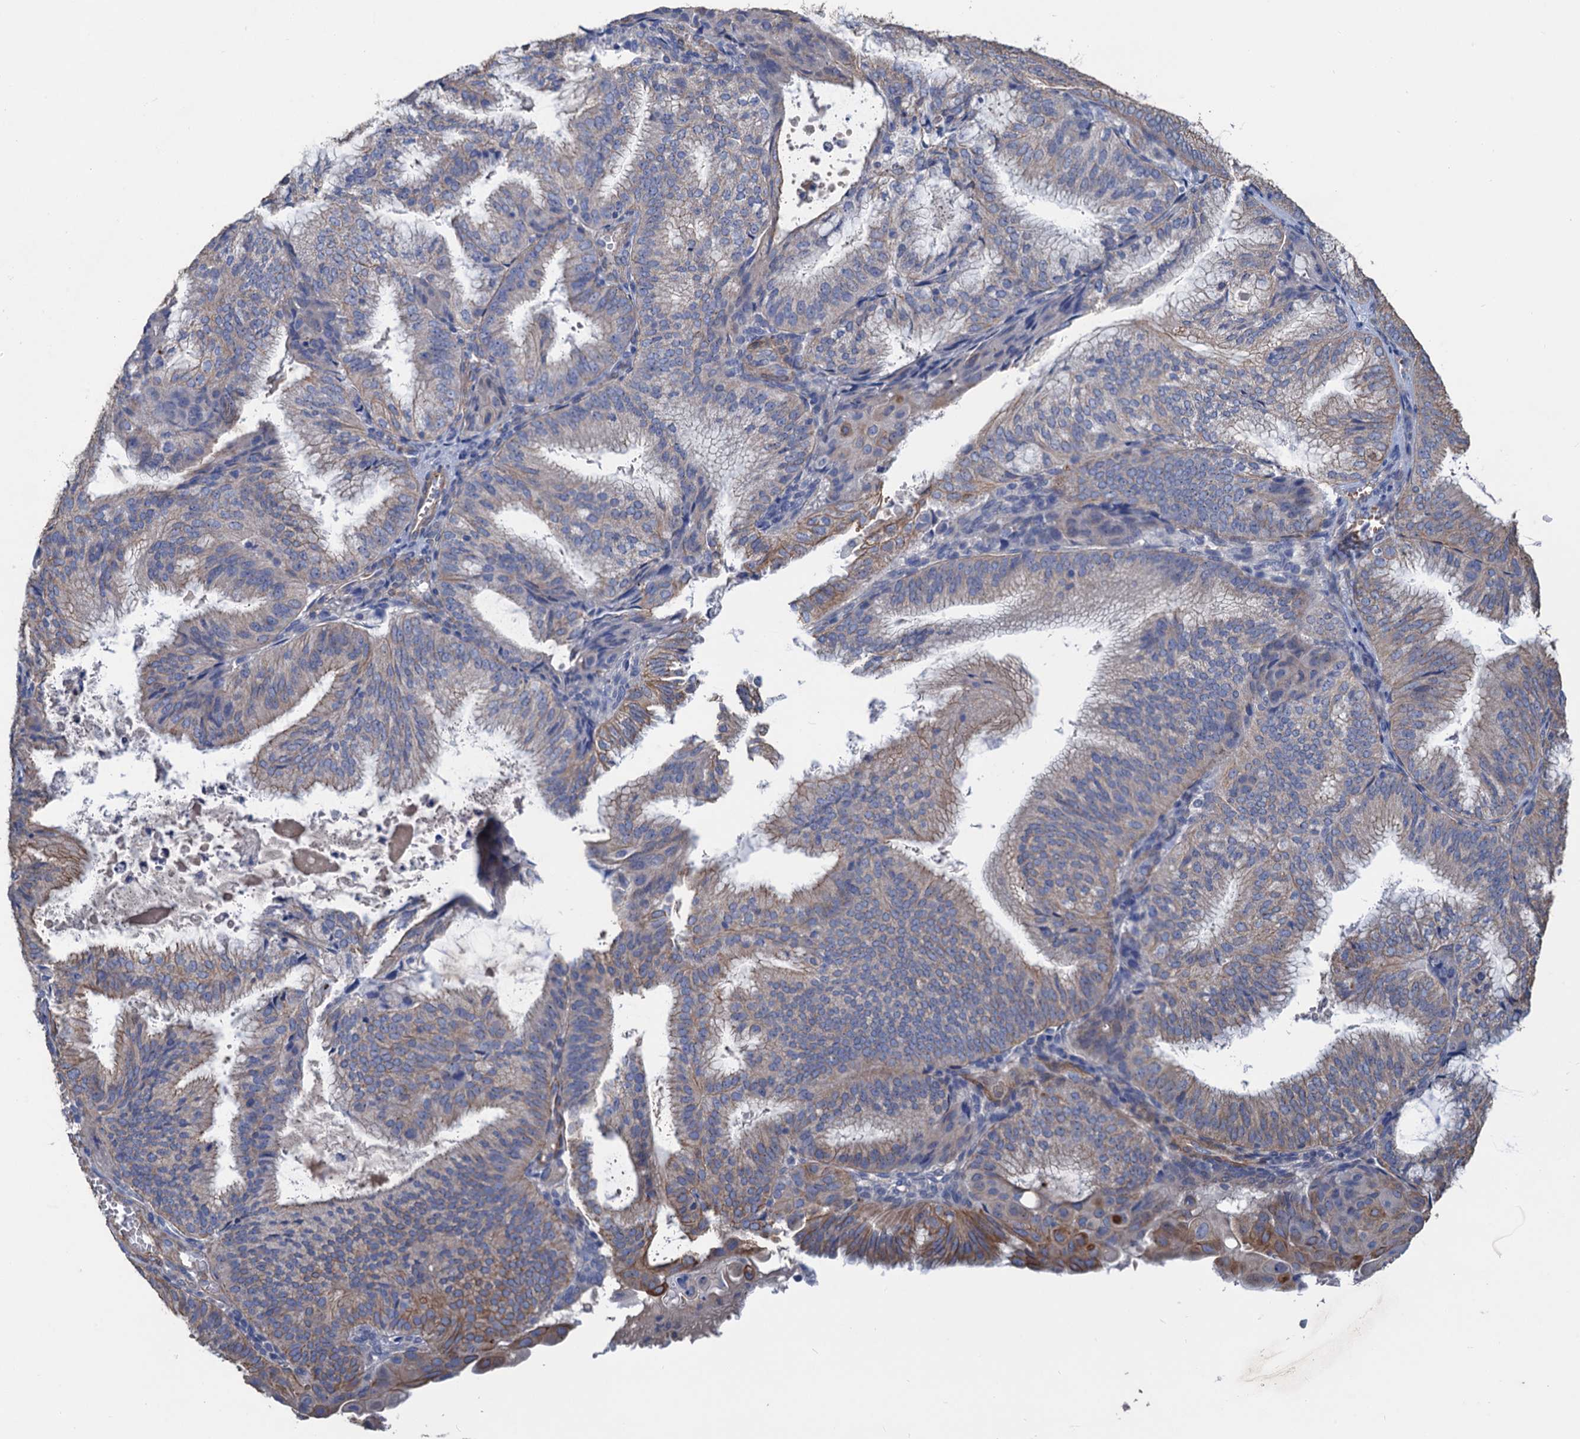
{"staining": {"intensity": "negative", "quantity": "none", "location": "none"}, "tissue": "endometrial cancer", "cell_type": "Tumor cells", "image_type": "cancer", "snomed": [{"axis": "morphology", "description": "Adenocarcinoma, NOS"}, {"axis": "topography", "description": "Endometrium"}], "caption": "Endometrial adenocarcinoma stained for a protein using immunohistochemistry (IHC) displays no positivity tumor cells.", "gene": "SMCO3", "patient": {"sex": "female", "age": 49}}